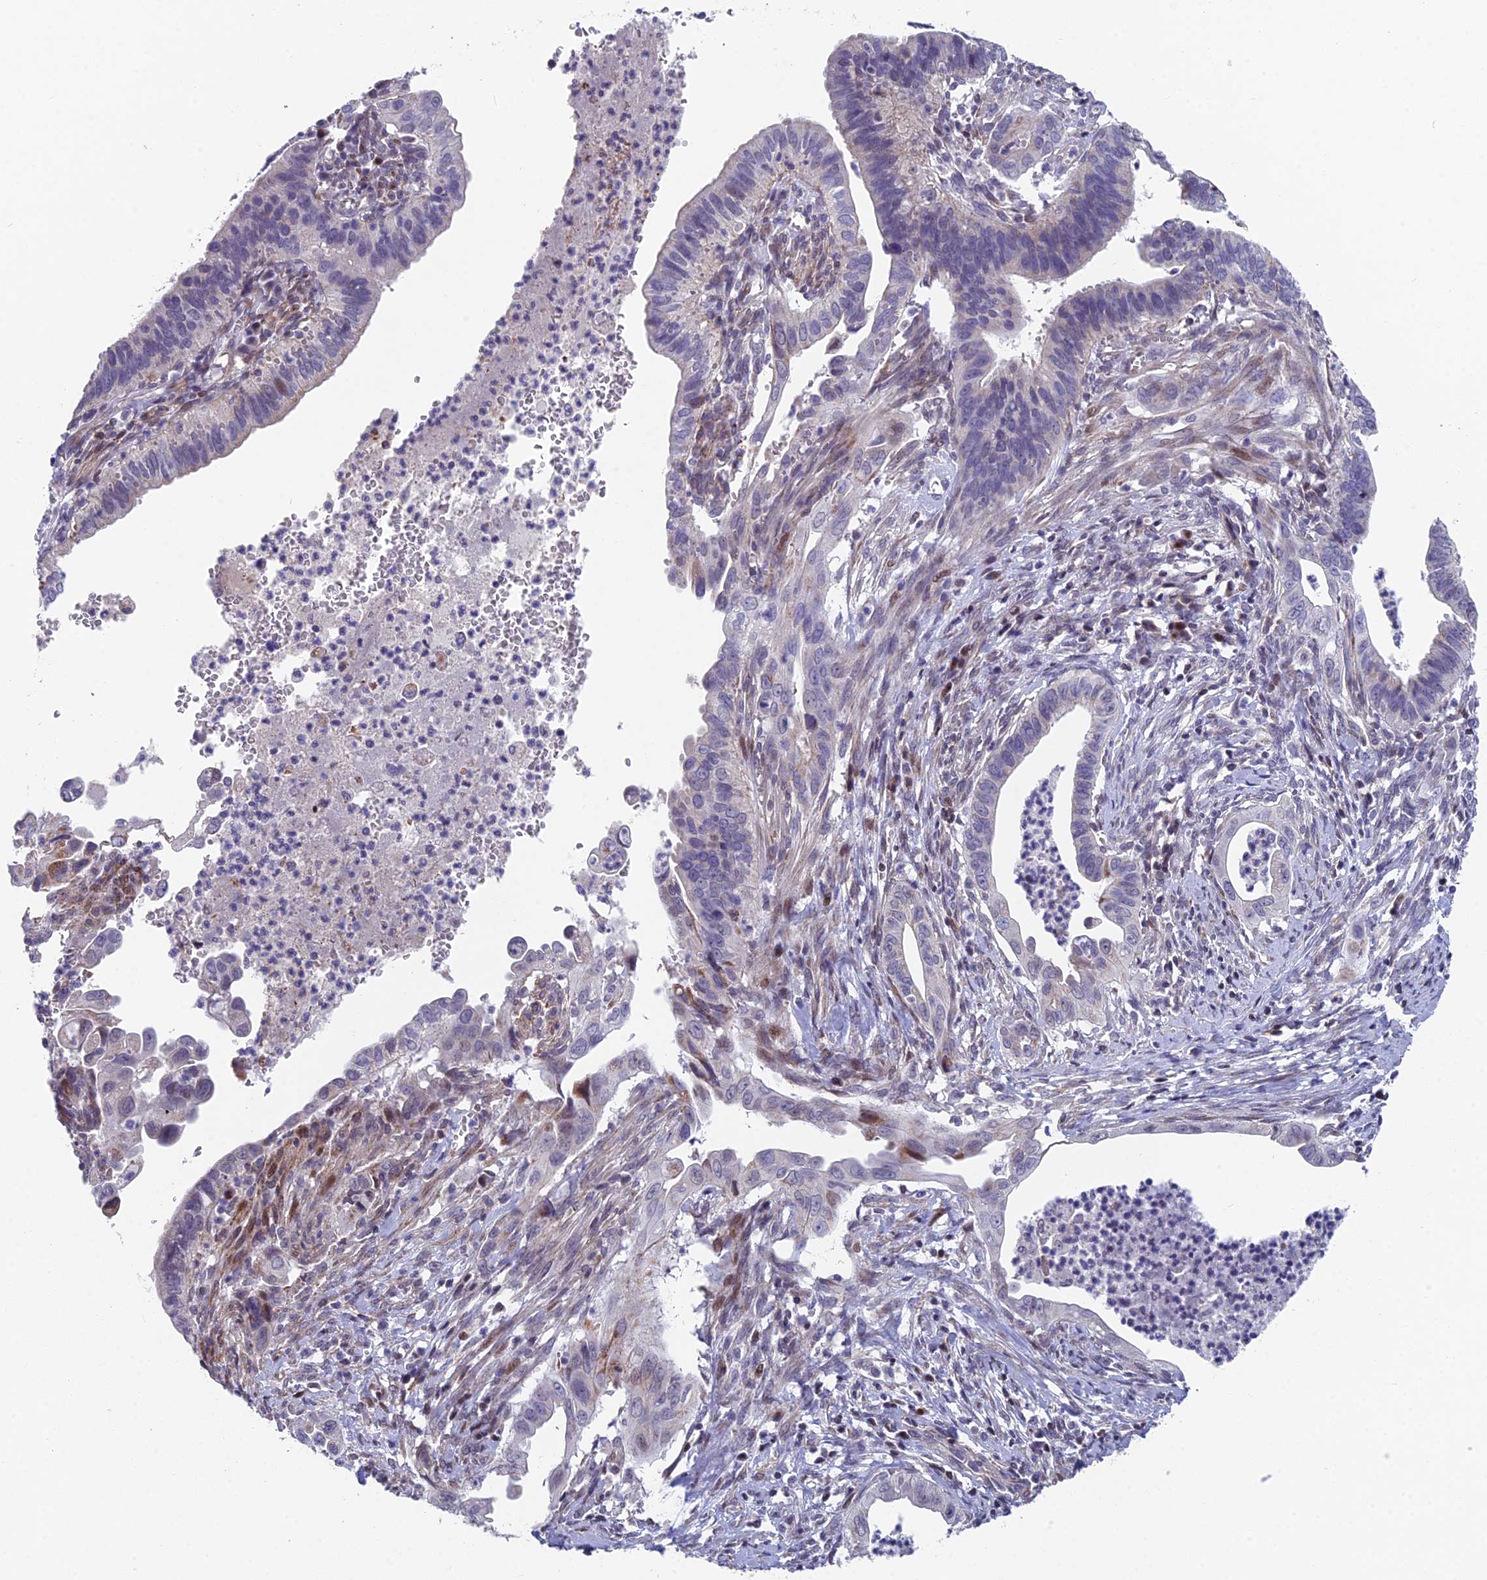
{"staining": {"intensity": "moderate", "quantity": "<25%", "location": "nuclear"}, "tissue": "cervical cancer", "cell_type": "Tumor cells", "image_type": "cancer", "snomed": [{"axis": "morphology", "description": "Adenocarcinoma, NOS"}, {"axis": "topography", "description": "Cervix"}], "caption": "DAB immunohistochemical staining of adenocarcinoma (cervical) reveals moderate nuclear protein positivity in about <25% of tumor cells. Ihc stains the protein of interest in brown and the nuclei are stained blue.", "gene": "XKR9", "patient": {"sex": "female", "age": 42}}